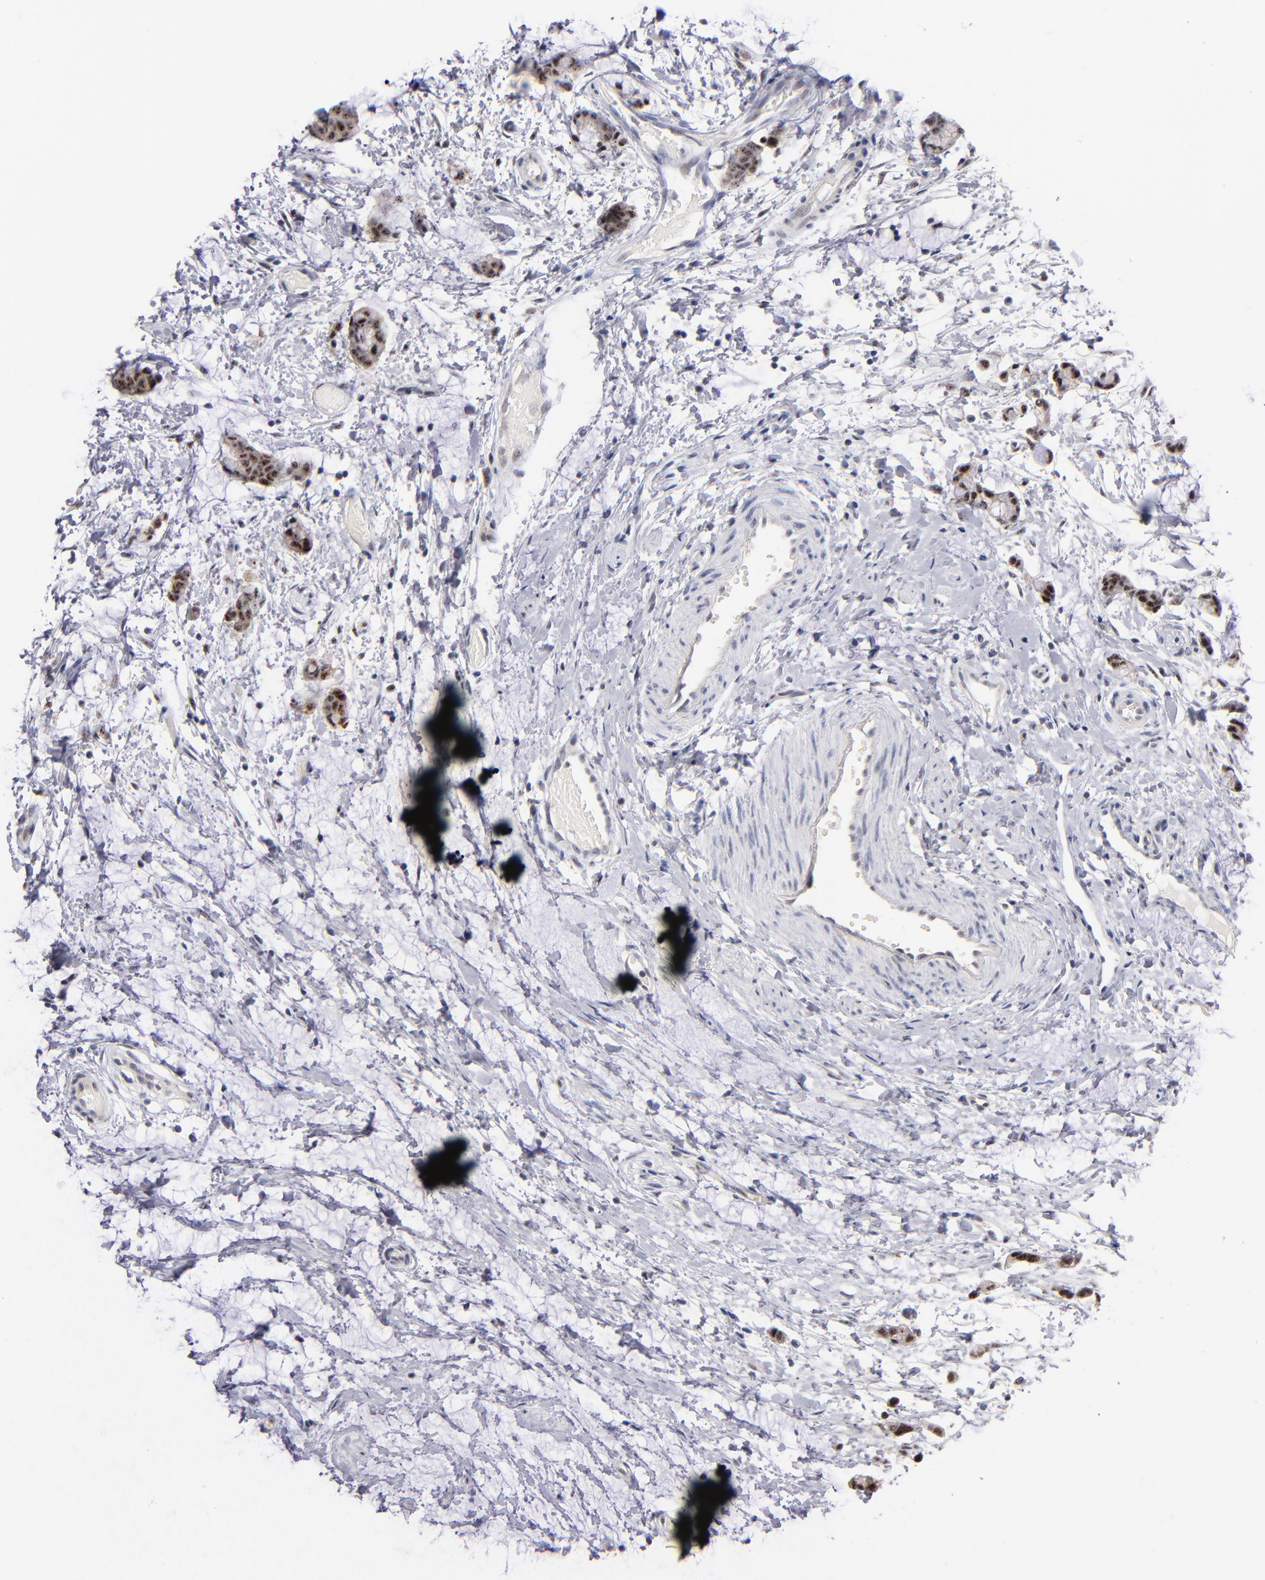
{"staining": {"intensity": "strong", "quantity": ">75%", "location": "nuclear"}, "tissue": "colorectal cancer", "cell_type": "Tumor cells", "image_type": "cancer", "snomed": [{"axis": "morphology", "description": "Adenocarcinoma, NOS"}, {"axis": "topography", "description": "Colon"}], "caption": "Protein analysis of adenocarcinoma (colorectal) tissue shows strong nuclear staining in about >75% of tumor cells.", "gene": "RAF1", "patient": {"sex": "male", "age": 14}}